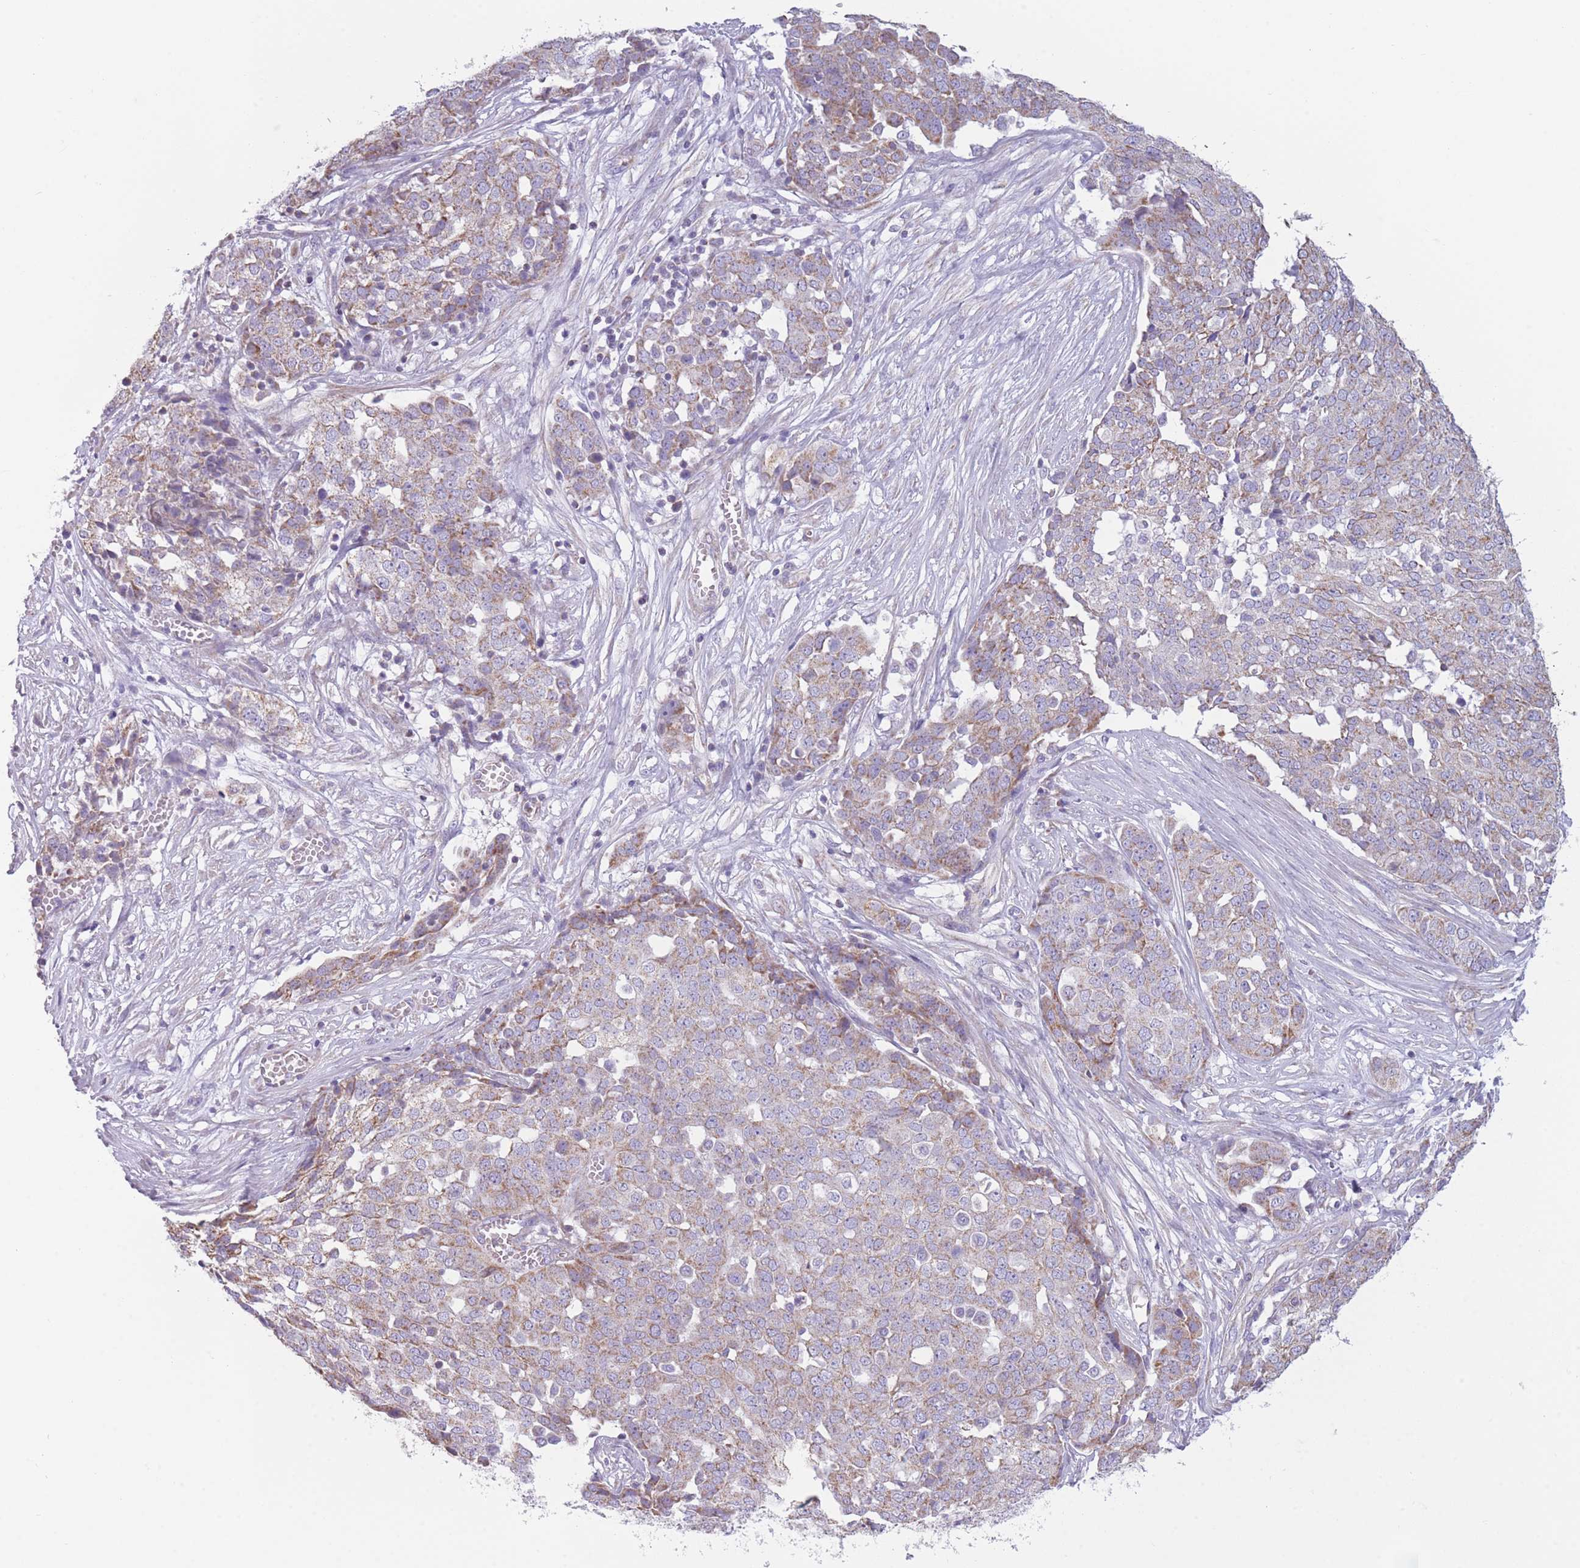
{"staining": {"intensity": "weak", "quantity": "25%-75%", "location": "cytoplasmic/membranous"}, "tissue": "ovarian cancer", "cell_type": "Tumor cells", "image_type": "cancer", "snomed": [{"axis": "morphology", "description": "Cystadenocarcinoma, serous, NOS"}, {"axis": "topography", "description": "Soft tissue"}, {"axis": "topography", "description": "Ovary"}], "caption": "A photomicrograph of human ovarian cancer (serous cystadenocarcinoma) stained for a protein exhibits weak cytoplasmic/membranous brown staining in tumor cells. The staining was performed using DAB (3,3'-diaminobenzidine), with brown indicating positive protein expression. Nuclei are stained blue with hematoxylin.", "gene": "PDHA1", "patient": {"sex": "female", "age": 57}}